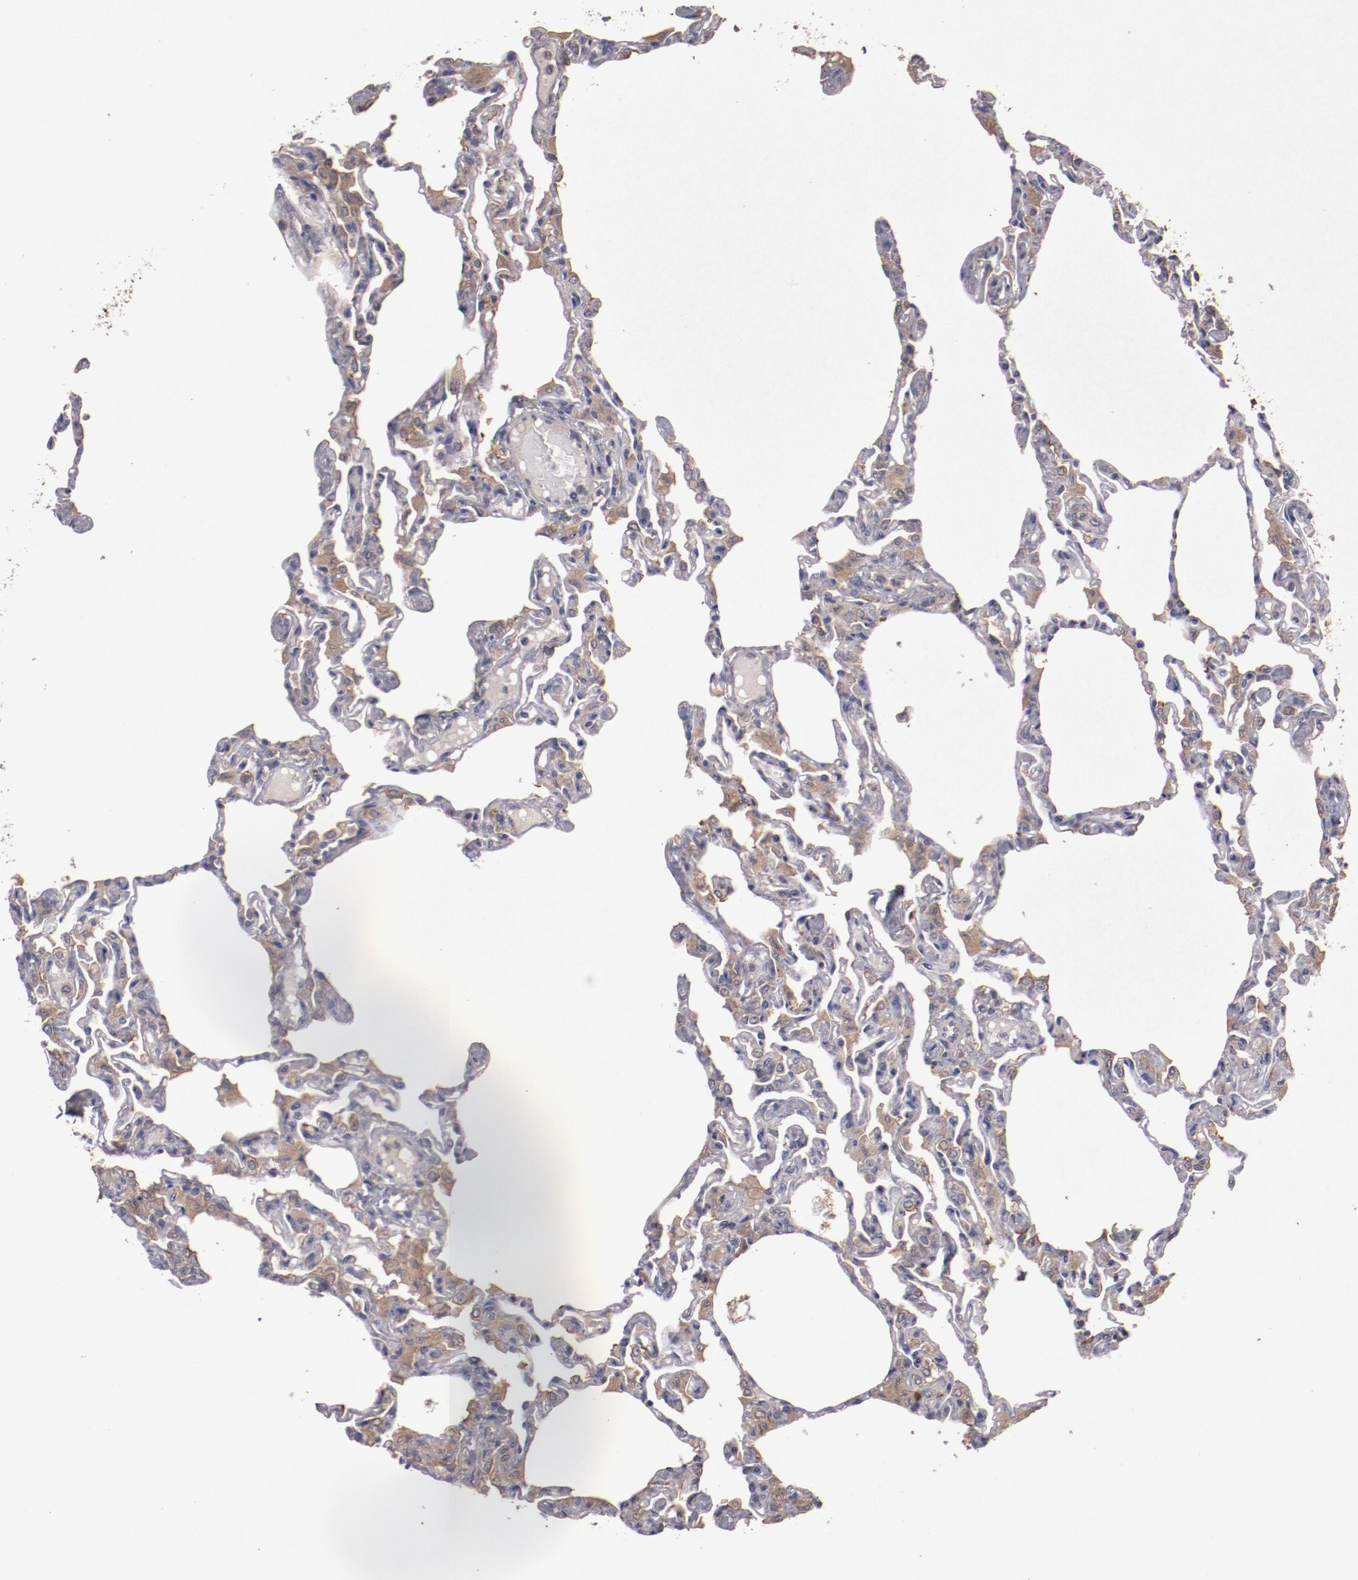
{"staining": {"intensity": "moderate", "quantity": ">75%", "location": "cytoplasmic/membranous"}, "tissue": "lung", "cell_type": "Alveolar cells", "image_type": "normal", "snomed": [{"axis": "morphology", "description": "Normal tissue, NOS"}, {"axis": "topography", "description": "Lung"}], "caption": "This photomicrograph shows normal lung stained with IHC to label a protein in brown. The cytoplasmic/membranous of alveolar cells show moderate positivity for the protein. Nuclei are counter-stained blue.", "gene": "LRRC75B", "patient": {"sex": "female", "age": 49}}